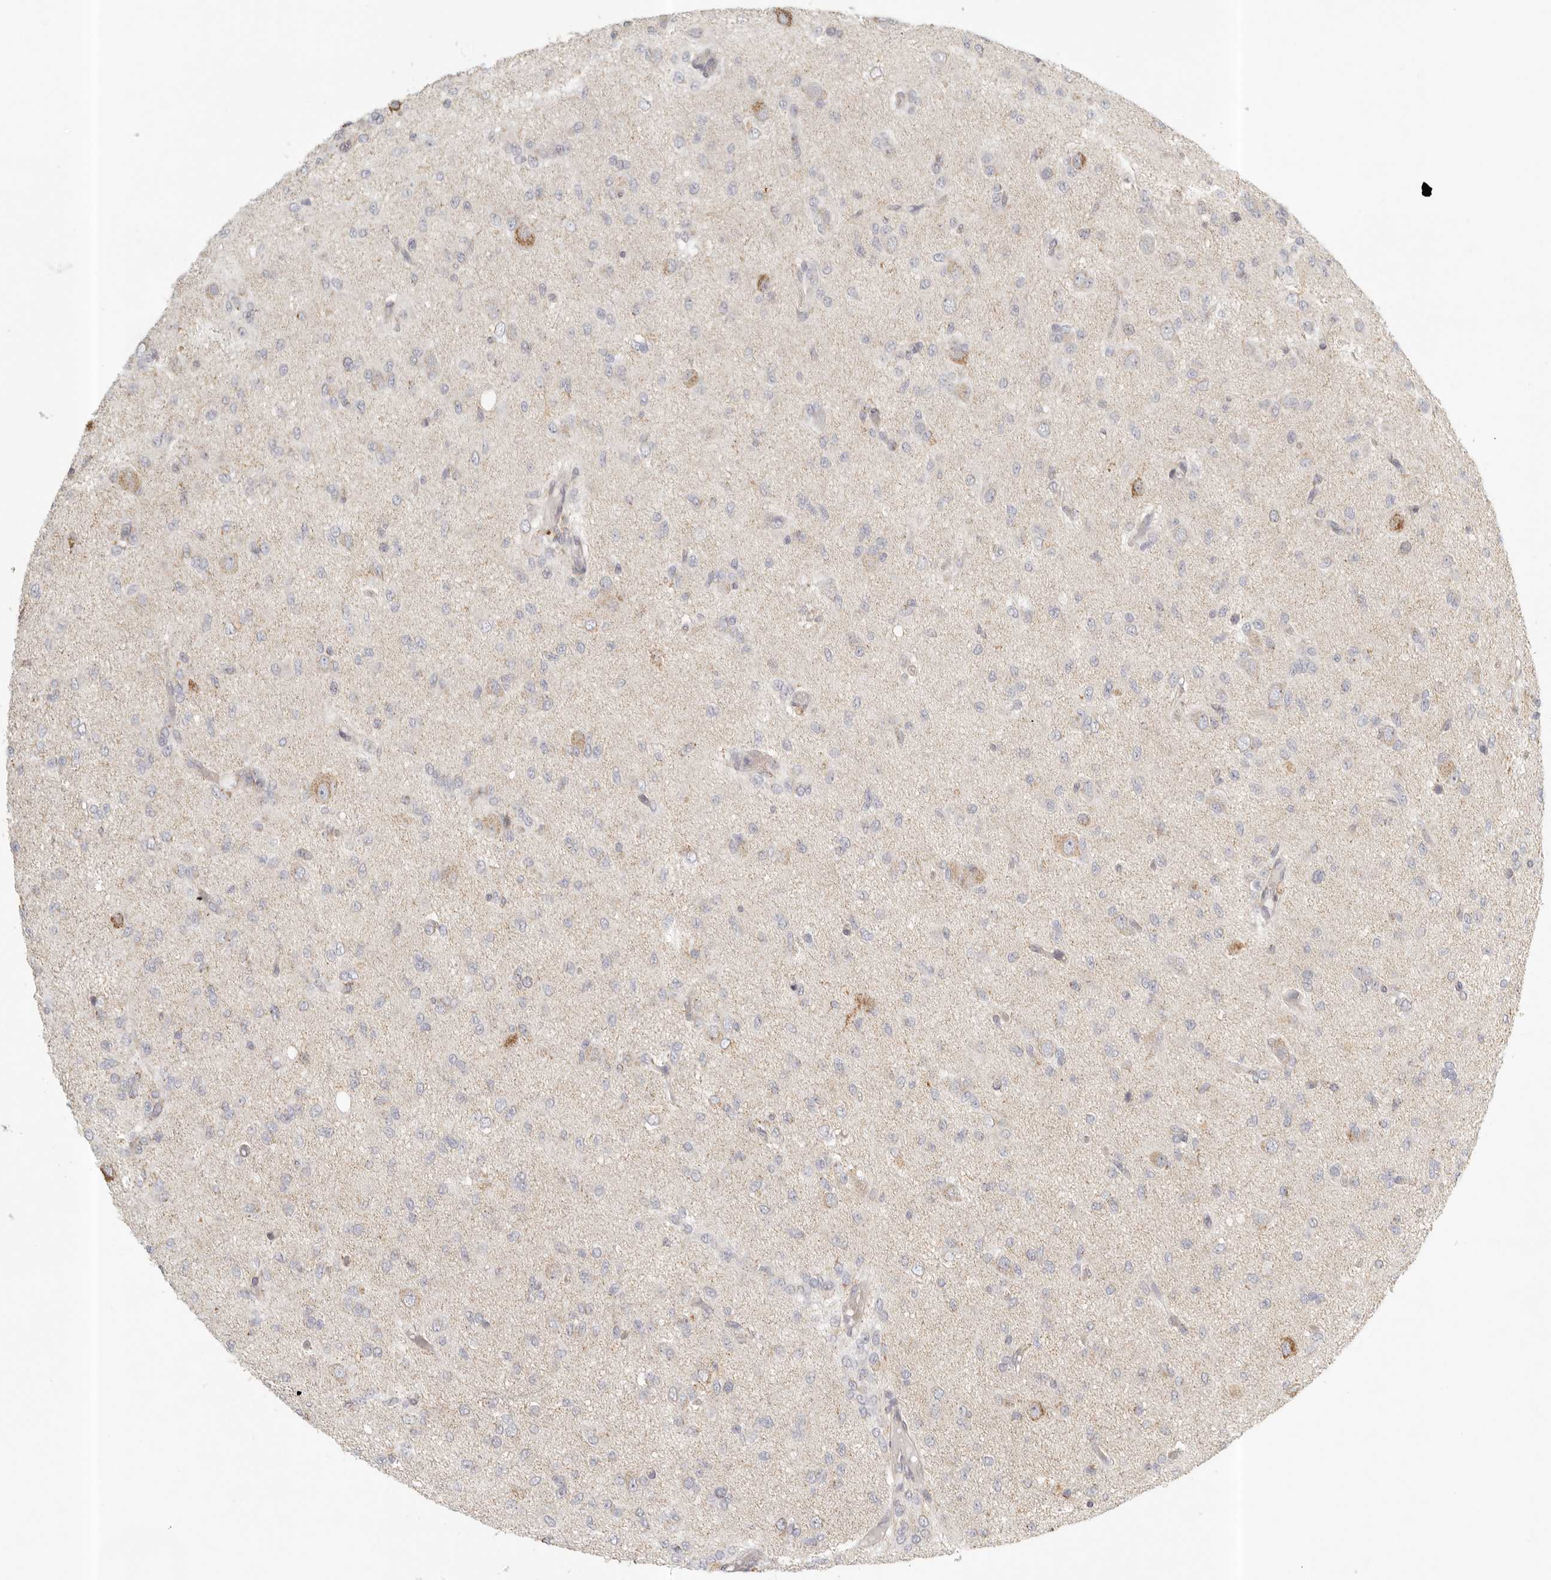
{"staining": {"intensity": "negative", "quantity": "none", "location": "none"}, "tissue": "glioma", "cell_type": "Tumor cells", "image_type": "cancer", "snomed": [{"axis": "morphology", "description": "Glioma, malignant, High grade"}, {"axis": "topography", "description": "Brain"}], "caption": "This is an immunohistochemistry micrograph of high-grade glioma (malignant). There is no positivity in tumor cells.", "gene": "KDF1", "patient": {"sex": "female", "age": 59}}